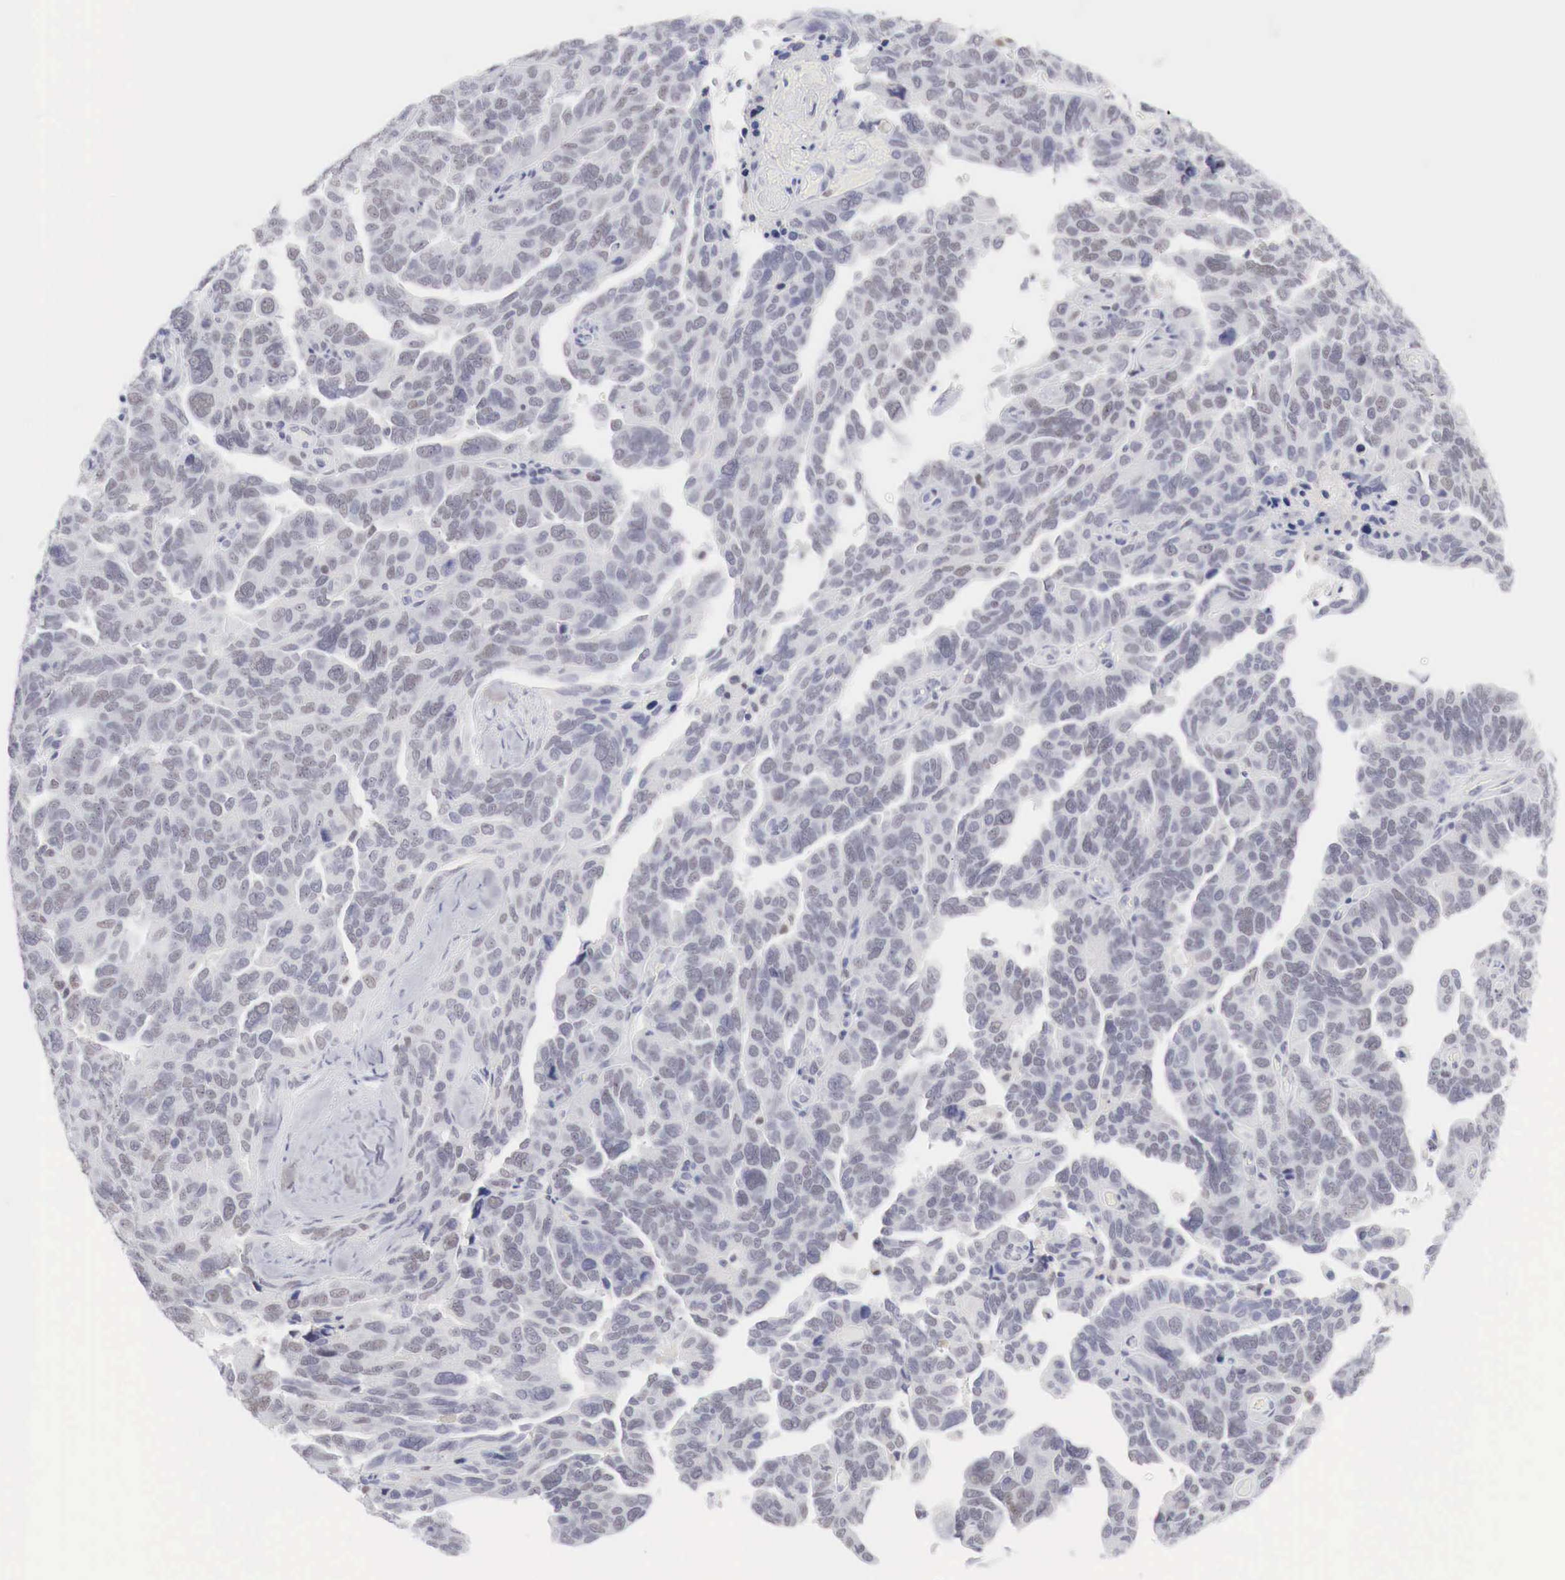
{"staining": {"intensity": "weak", "quantity": "25%-75%", "location": "nuclear"}, "tissue": "ovarian cancer", "cell_type": "Tumor cells", "image_type": "cancer", "snomed": [{"axis": "morphology", "description": "Cystadenocarcinoma, serous, NOS"}, {"axis": "topography", "description": "Ovary"}], "caption": "Immunohistochemistry (IHC) photomicrograph of neoplastic tissue: human ovarian cancer stained using immunohistochemistry shows low levels of weak protein expression localized specifically in the nuclear of tumor cells, appearing as a nuclear brown color.", "gene": "FOXP2", "patient": {"sex": "female", "age": 64}}